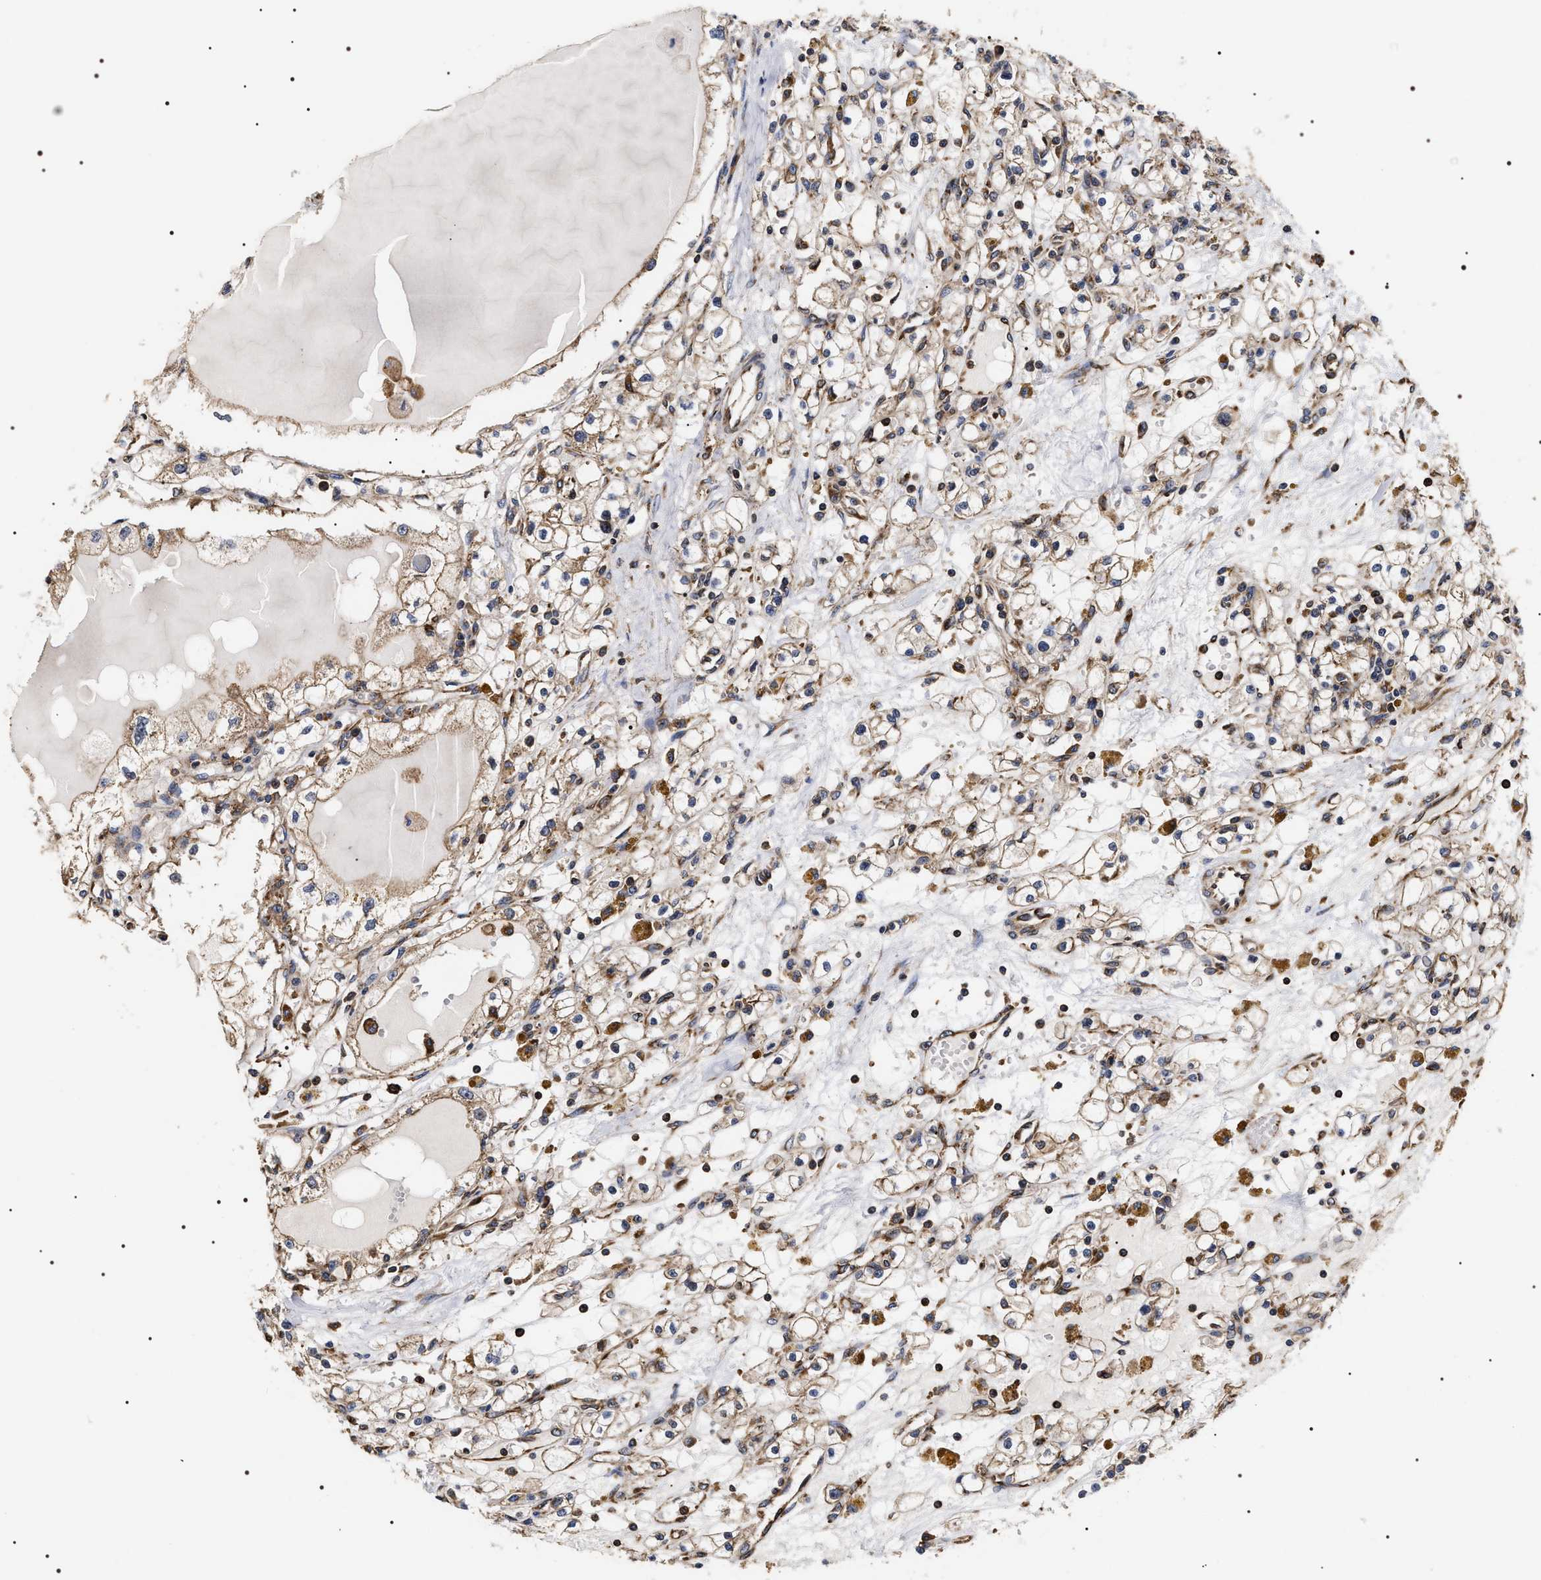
{"staining": {"intensity": "moderate", "quantity": ">75%", "location": "cytoplasmic/membranous"}, "tissue": "renal cancer", "cell_type": "Tumor cells", "image_type": "cancer", "snomed": [{"axis": "morphology", "description": "Adenocarcinoma, NOS"}, {"axis": "topography", "description": "Kidney"}], "caption": "Renal cancer tissue shows moderate cytoplasmic/membranous staining in approximately >75% of tumor cells", "gene": "SERBP1", "patient": {"sex": "male", "age": 56}}